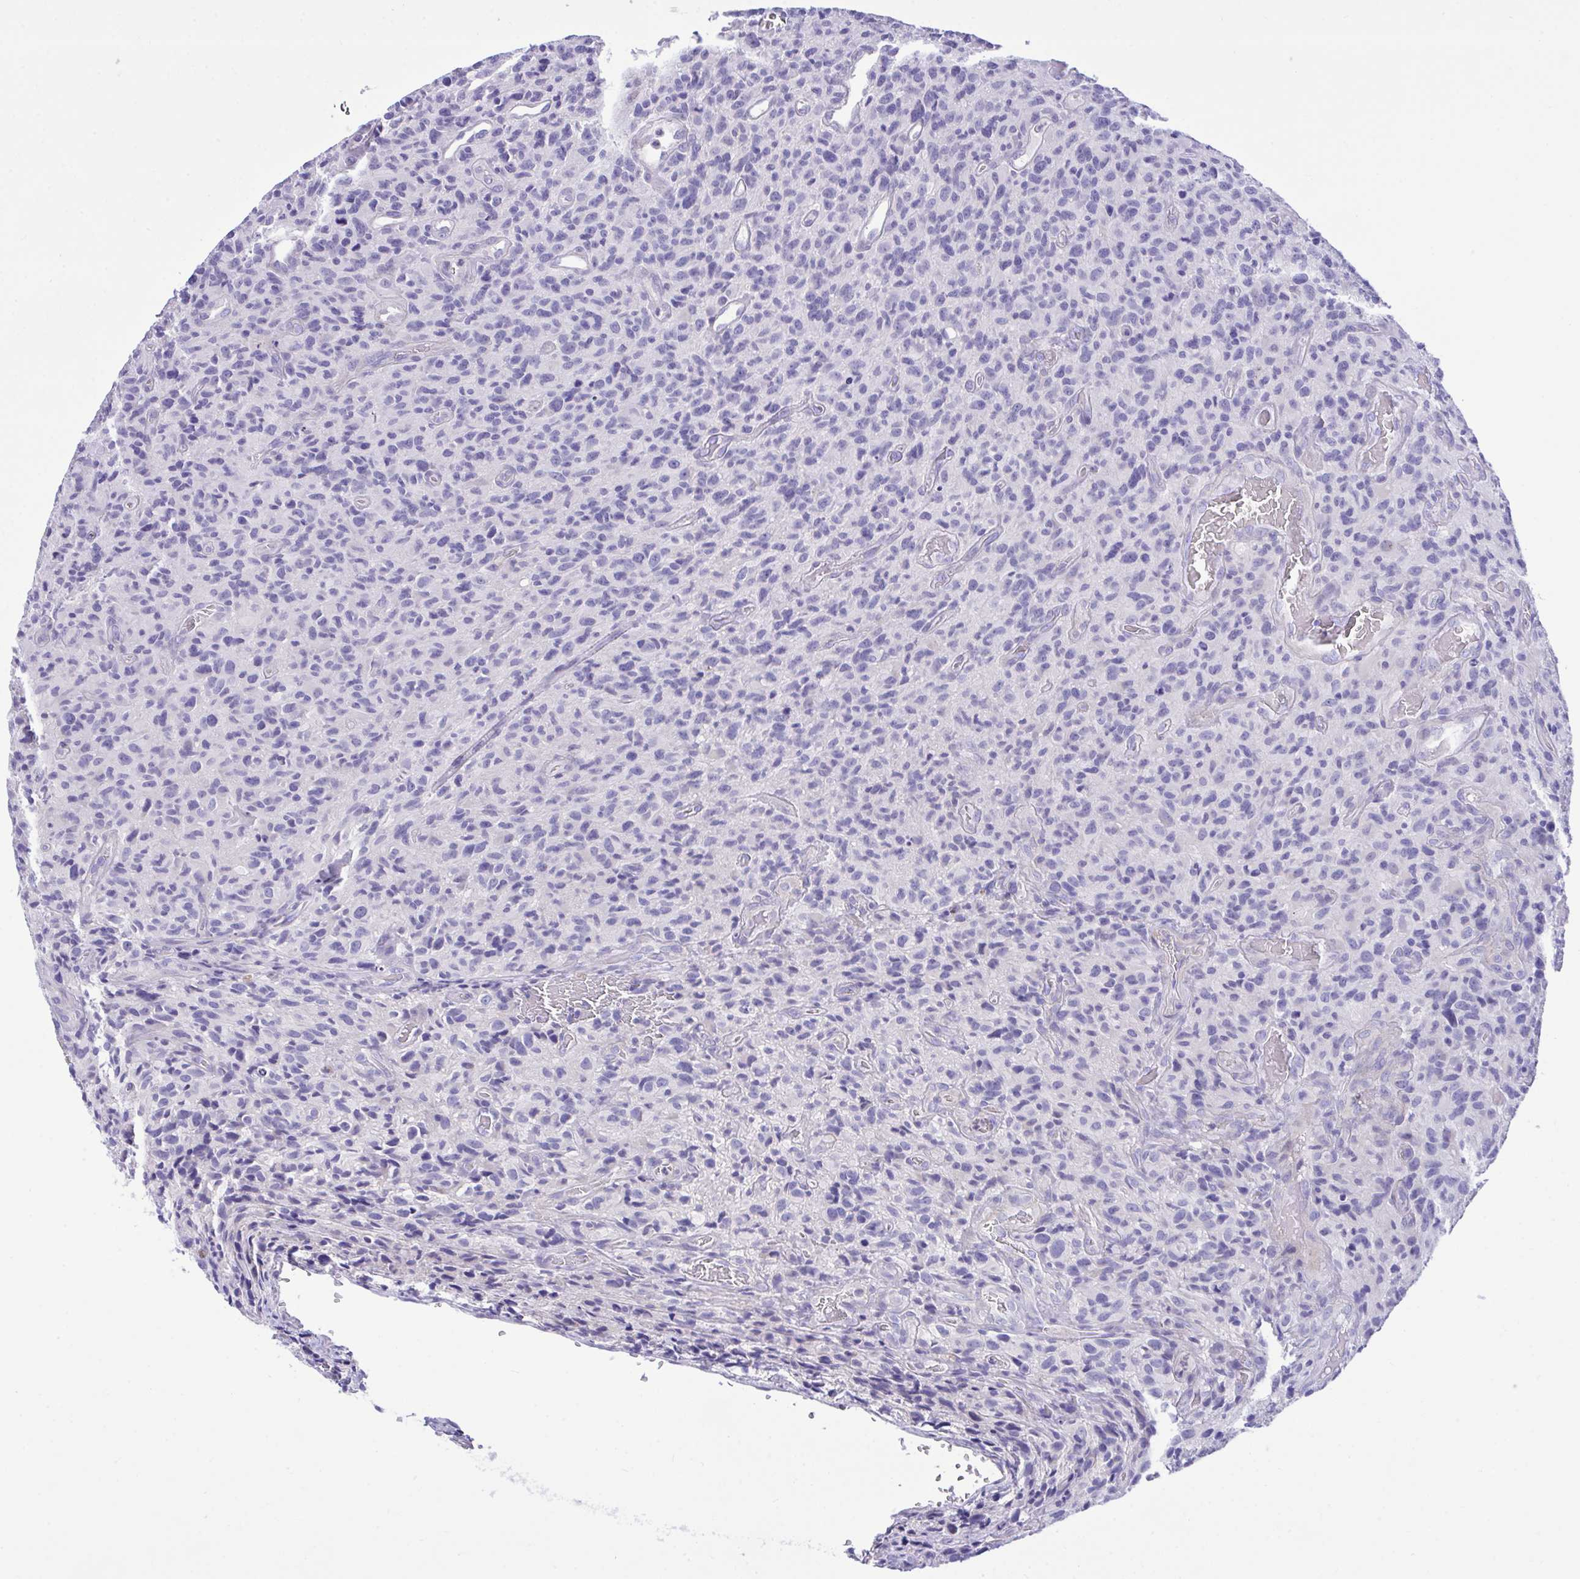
{"staining": {"intensity": "negative", "quantity": "none", "location": "none"}, "tissue": "glioma", "cell_type": "Tumor cells", "image_type": "cancer", "snomed": [{"axis": "morphology", "description": "Glioma, malignant, High grade"}, {"axis": "topography", "description": "Brain"}], "caption": "The photomicrograph reveals no significant expression in tumor cells of glioma. The staining was performed using DAB (3,3'-diaminobenzidine) to visualize the protein expression in brown, while the nuclei were stained in blue with hematoxylin (Magnification: 20x).", "gene": "PLEKHH1", "patient": {"sex": "male", "age": 76}}